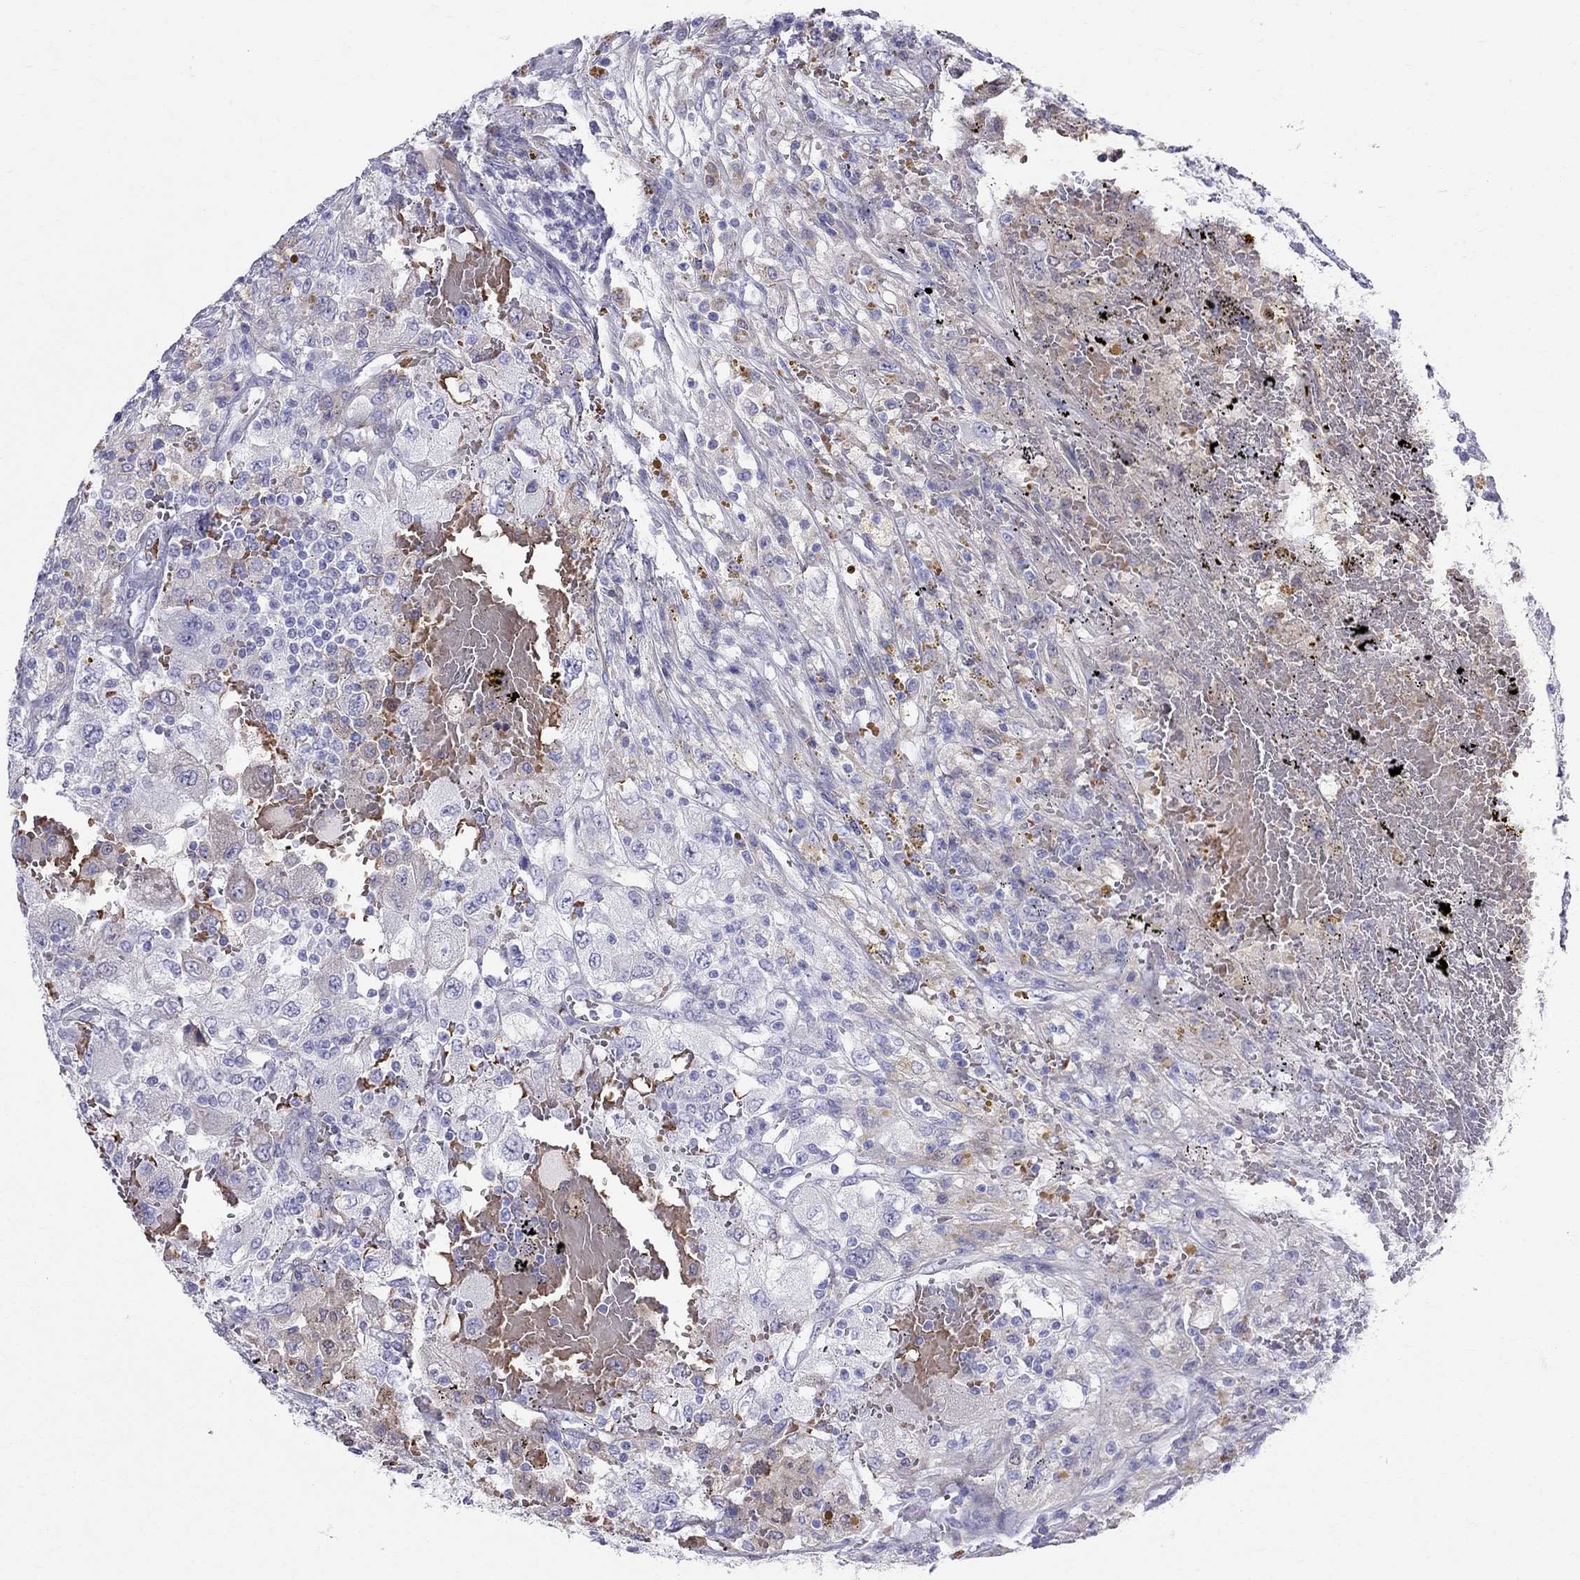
{"staining": {"intensity": "negative", "quantity": "none", "location": "none"}, "tissue": "renal cancer", "cell_type": "Tumor cells", "image_type": "cancer", "snomed": [{"axis": "morphology", "description": "Adenocarcinoma, NOS"}, {"axis": "topography", "description": "Kidney"}], "caption": "Tumor cells show no significant staining in renal cancer (adenocarcinoma).", "gene": "DNAAF6", "patient": {"sex": "female", "age": 67}}